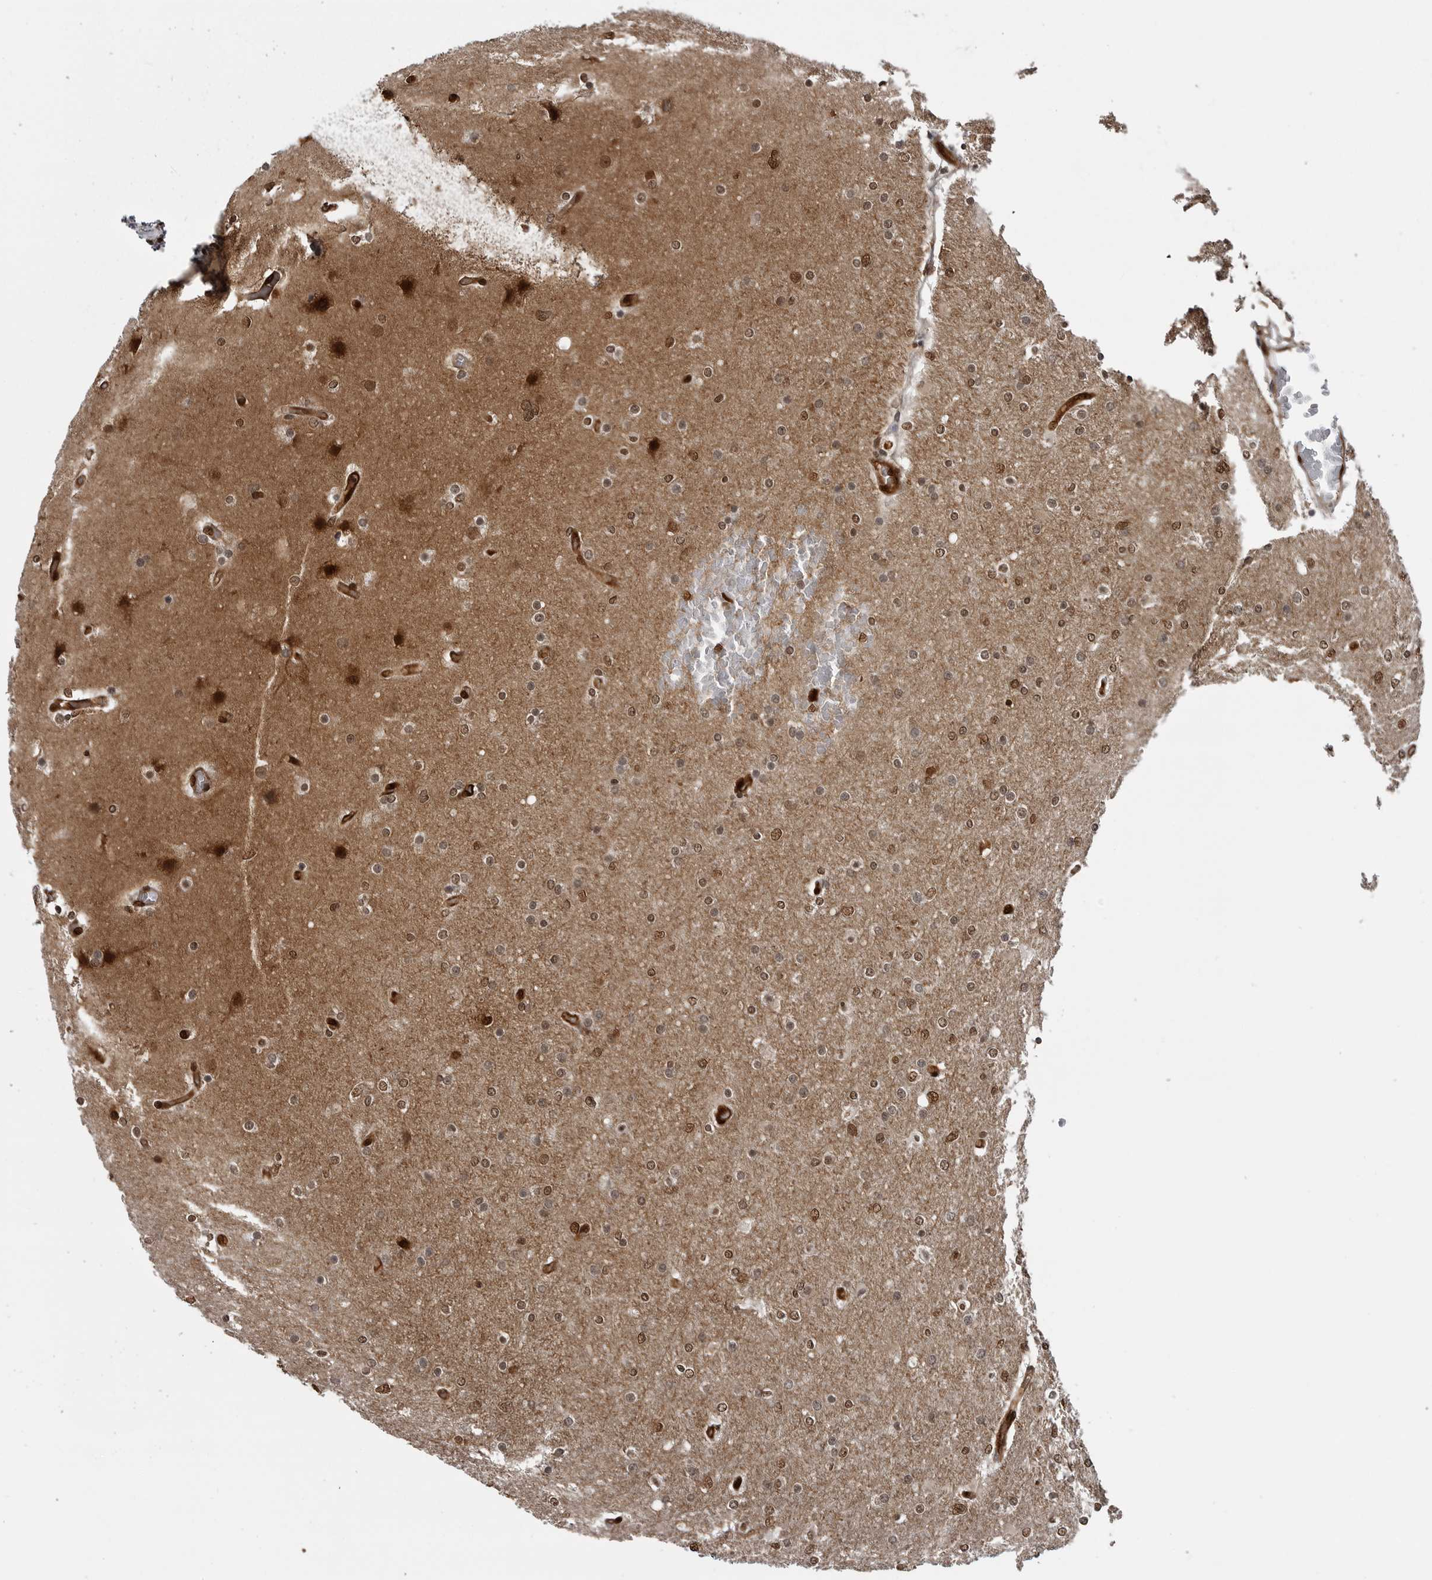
{"staining": {"intensity": "moderate", "quantity": ">75%", "location": "nuclear"}, "tissue": "glioma", "cell_type": "Tumor cells", "image_type": "cancer", "snomed": [{"axis": "morphology", "description": "Glioma, malignant, High grade"}, {"axis": "topography", "description": "Cerebral cortex"}], "caption": "Immunohistochemistry of human glioma shows medium levels of moderate nuclear expression in approximately >75% of tumor cells.", "gene": "SMAD2", "patient": {"sex": "female", "age": 36}}